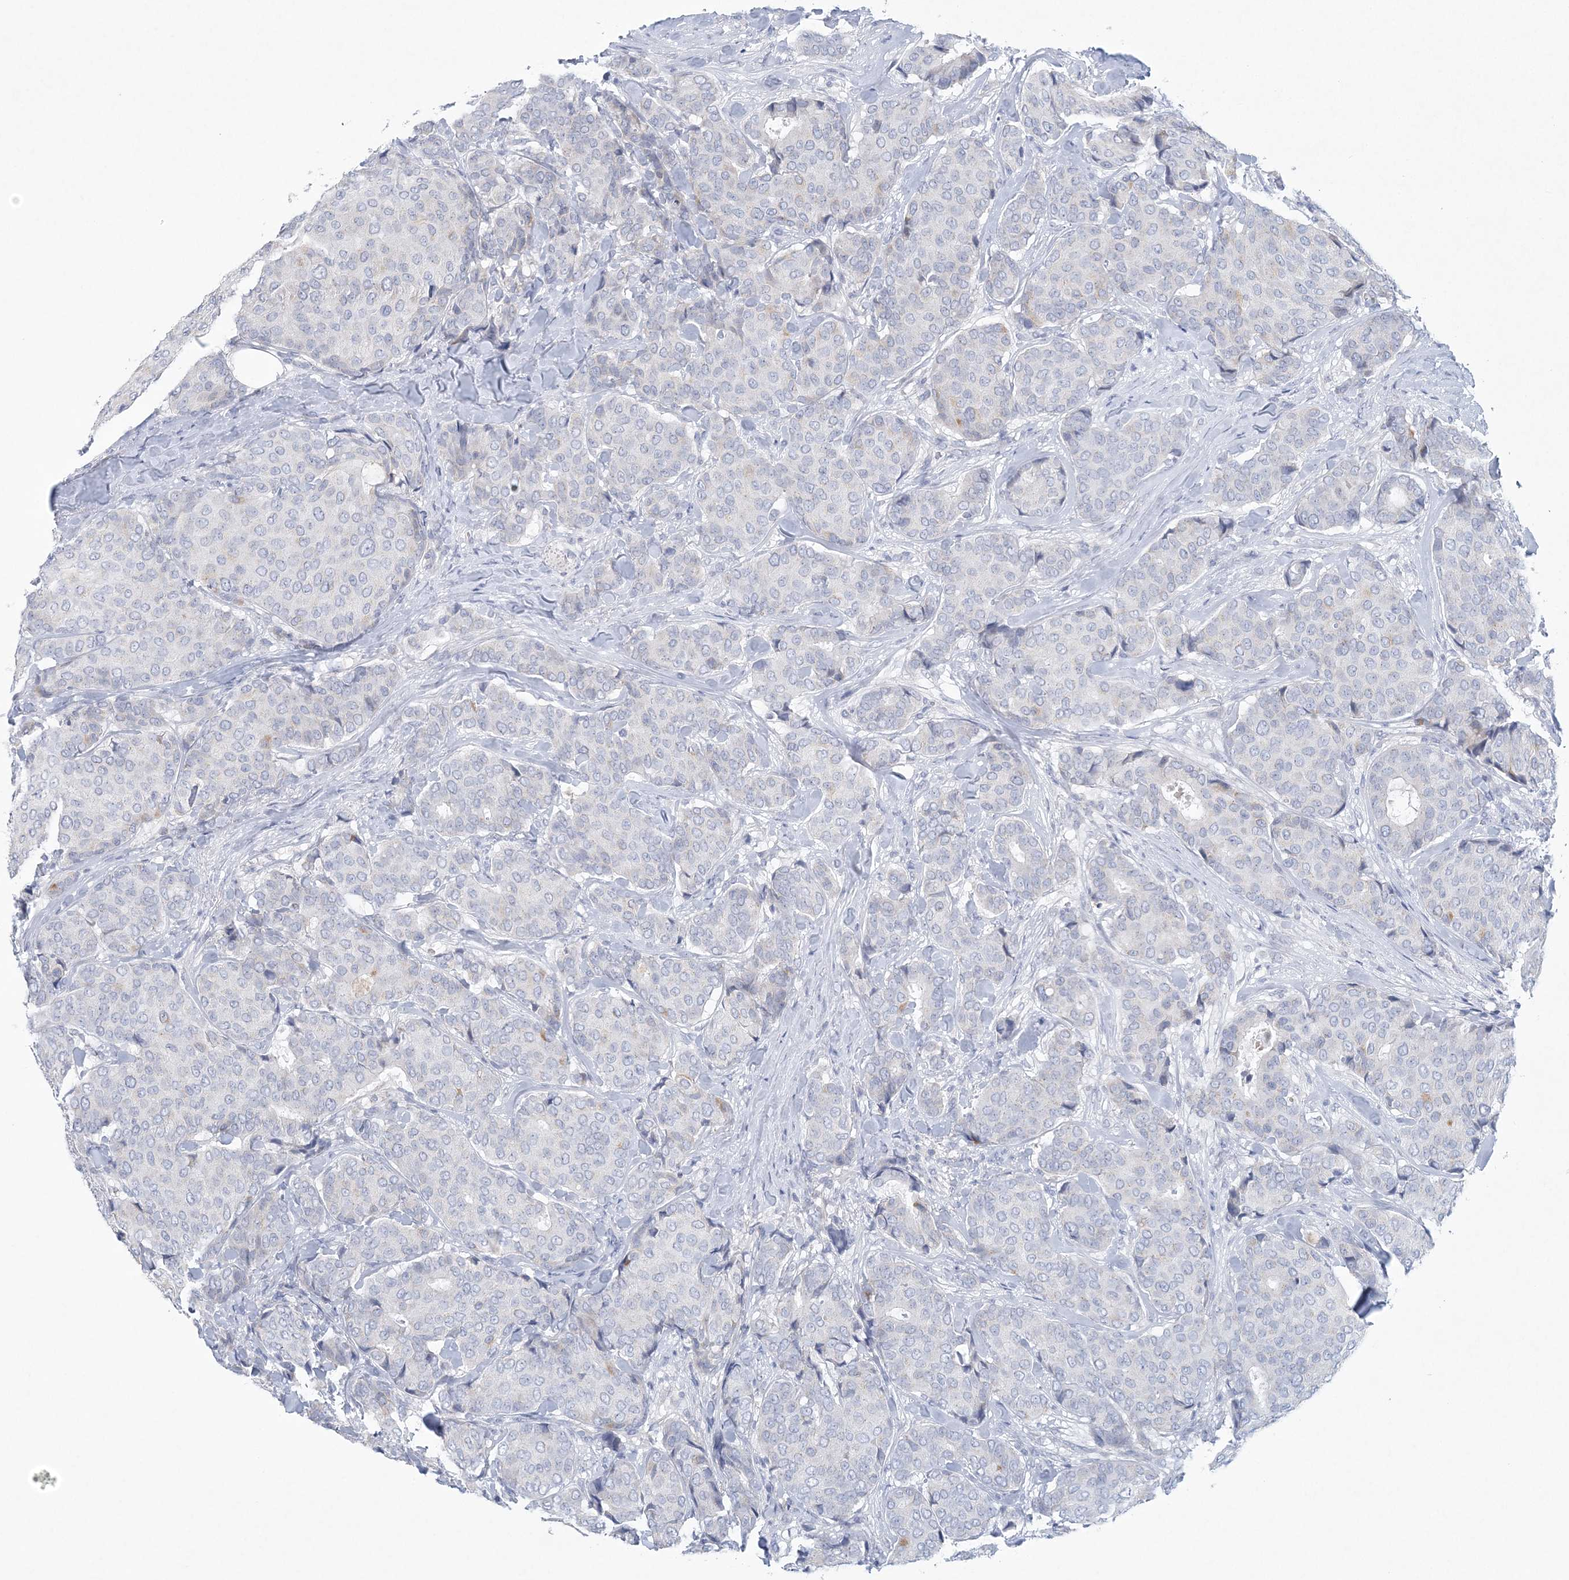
{"staining": {"intensity": "negative", "quantity": "none", "location": "none"}, "tissue": "breast cancer", "cell_type": "Tumor cells", "image_type": "cancer", "snomed": [{"axis": "morphology", "description": "Duct carcinoma"}, {"axis": "topography", "description": "Breast"}], "caption": "IHC of human breast cancer (intraductal carcinoma) exhibits no staining in tumor cells.", "gene": "NIPAL1", "patient": {"sex": "female", "age": 75}}